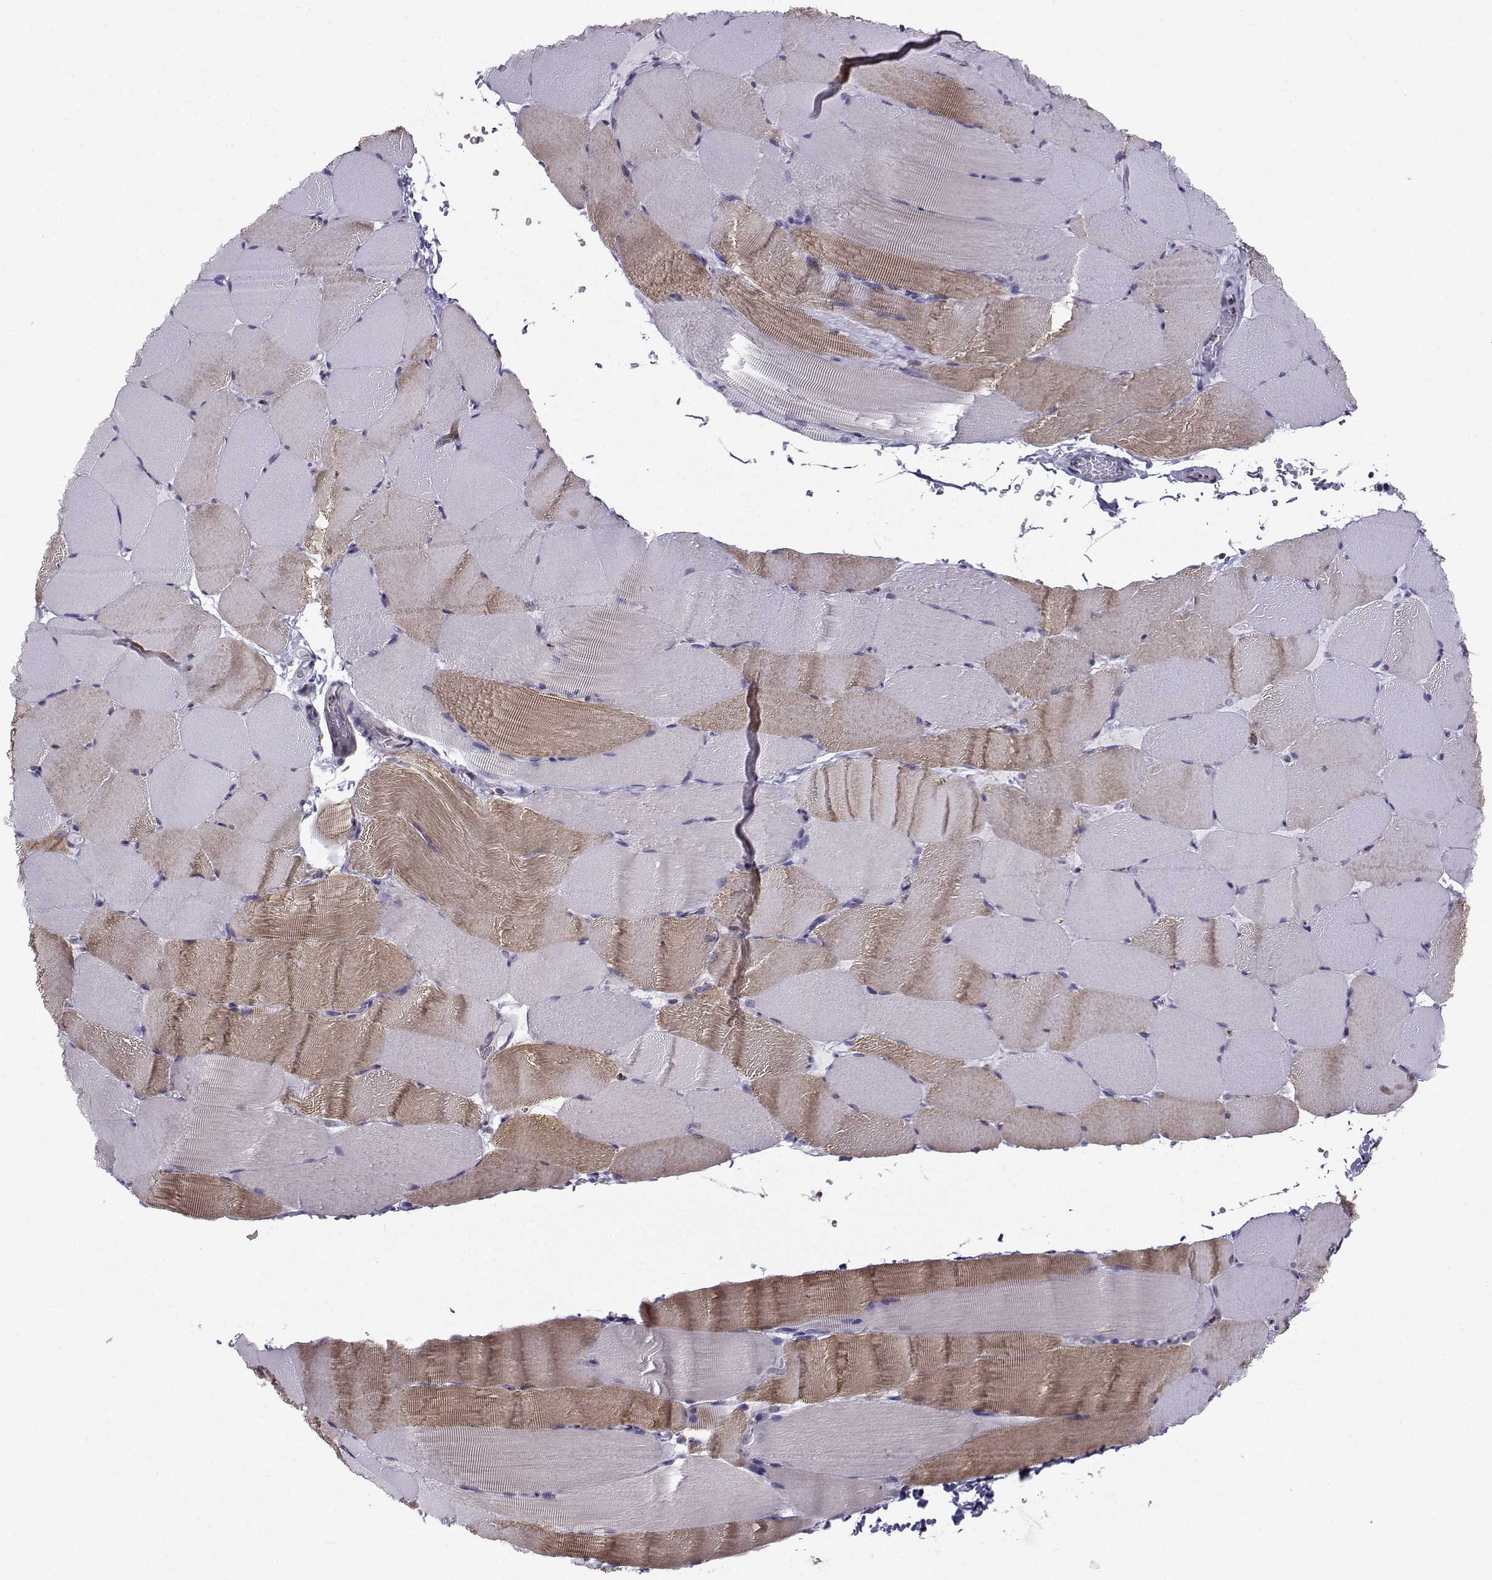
{"staining": {"intensity": "moderate", "quantity": "25%-75%", "location": "cytoplasmic/membranous"}, "tissue": "skeletal muscle", "cell_type": "Myocytes", "image_type": "normal", "snomed": [{"axis": "morphology", "description": "Normal tissue, NOS"}, {"axis": "topography", "description": "Skeletal muscle"}], "caption": "This micrograph demonstrates IHC staining of unremarkable skeletal muscle, with medium moderate cytoplasmic/membranous expression in about 25%-75% of myocytes.", "gene": "TEDC2", "patient": {"sex": "female", "age": 37}}